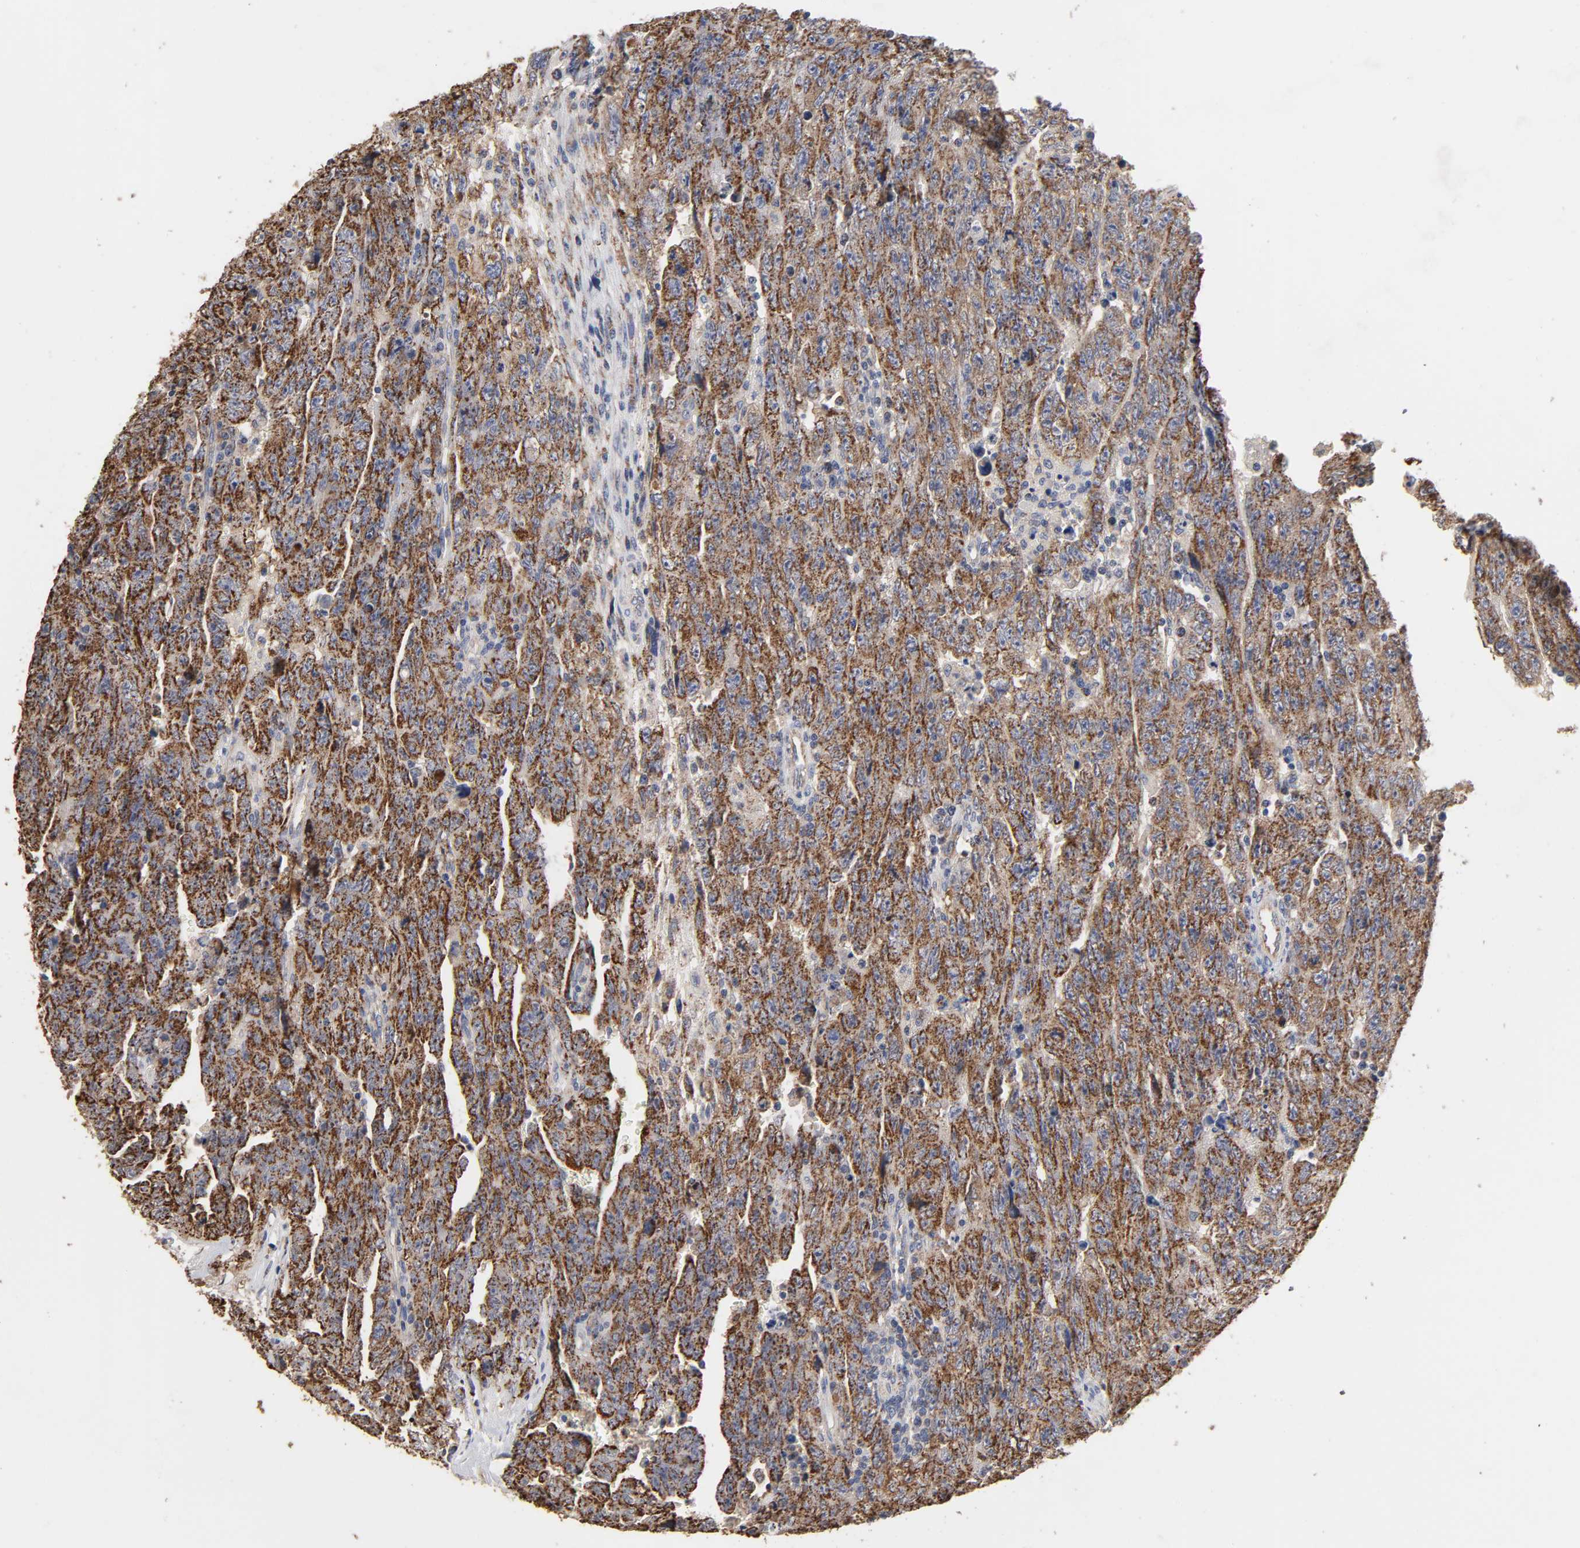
{"staining": {"intensity": "strong", "quantity": ">75%", "location": "cytoplasmic/membranous"}, "tissue": "testis cancer", "cell_type": "Tumor cells", "image_type": "cancer", "snomed": [{"axis": "morphology", "description": "Carcinoma, Embryonal, NOS"}, {"axis": "topography", "description": "Testis"}], "caption": "IHC (DAB (3,3'-diaminobenzidine)) staining of human testis embryonal carcinoma displays strong cytoplasmic/membranous protein positivity in about >75% of tumor cells.", "gene": "CYCS", "patient": {"sex": "male", "age": 28}}